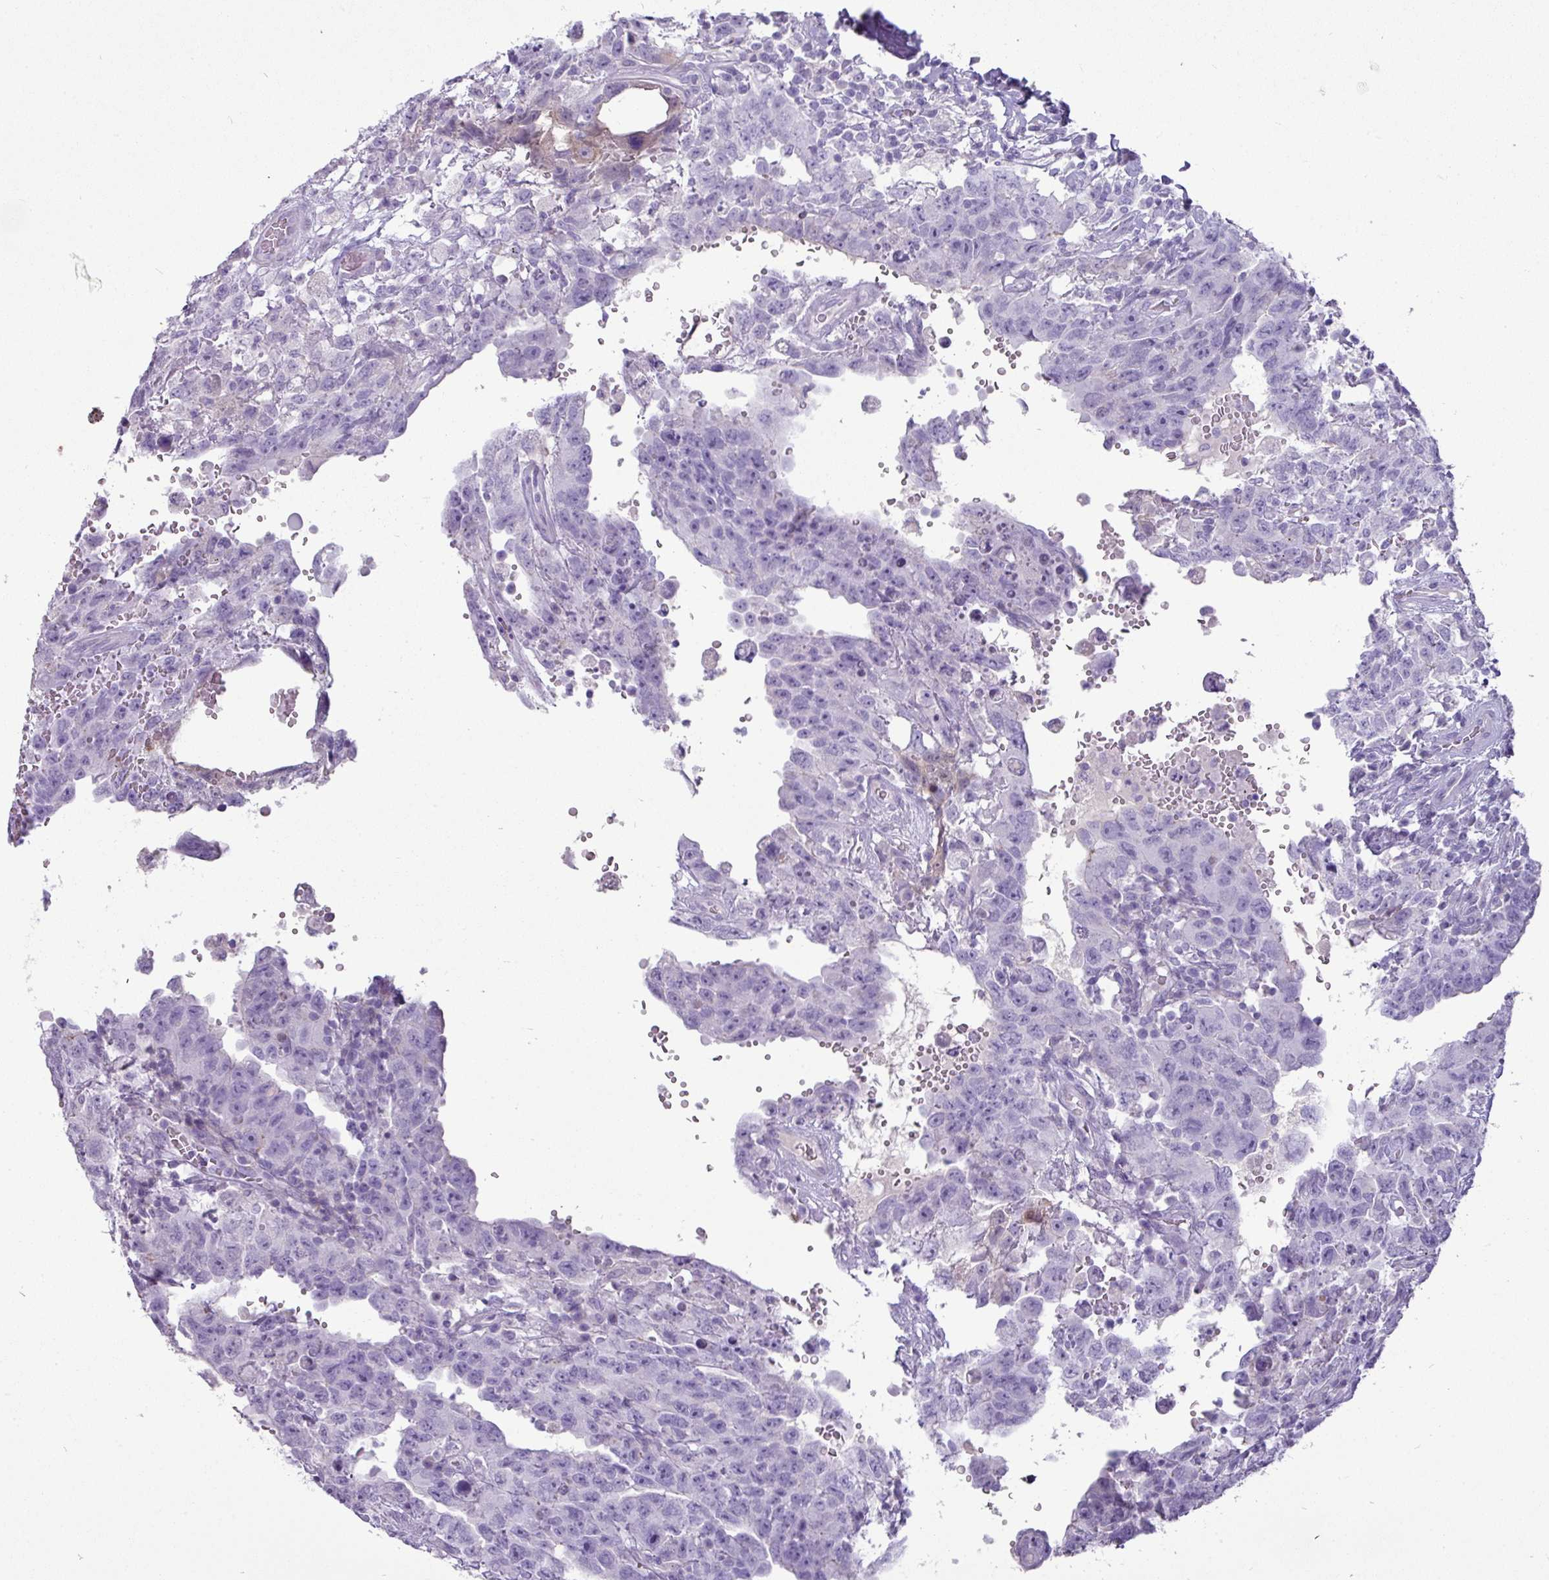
{"staining": {"intensity": "negative", "quantity": "none", "location": "none"}, "tissue": "testis cancer", "cell_type": "Tumor cells", "image_type": "cancer", "snomed": [{"axis": "morphology", "description": "Carcinoma, Embryonal, NOS"}, {"axis": "topography", "description": "Testis"}], "caption": "Testis embryonal carcinoma stained for a protein using IHC demonstrates no positivity tumor cells.", "gene": "GSTA3", "patient": {"sex": "male", "age": 26}}